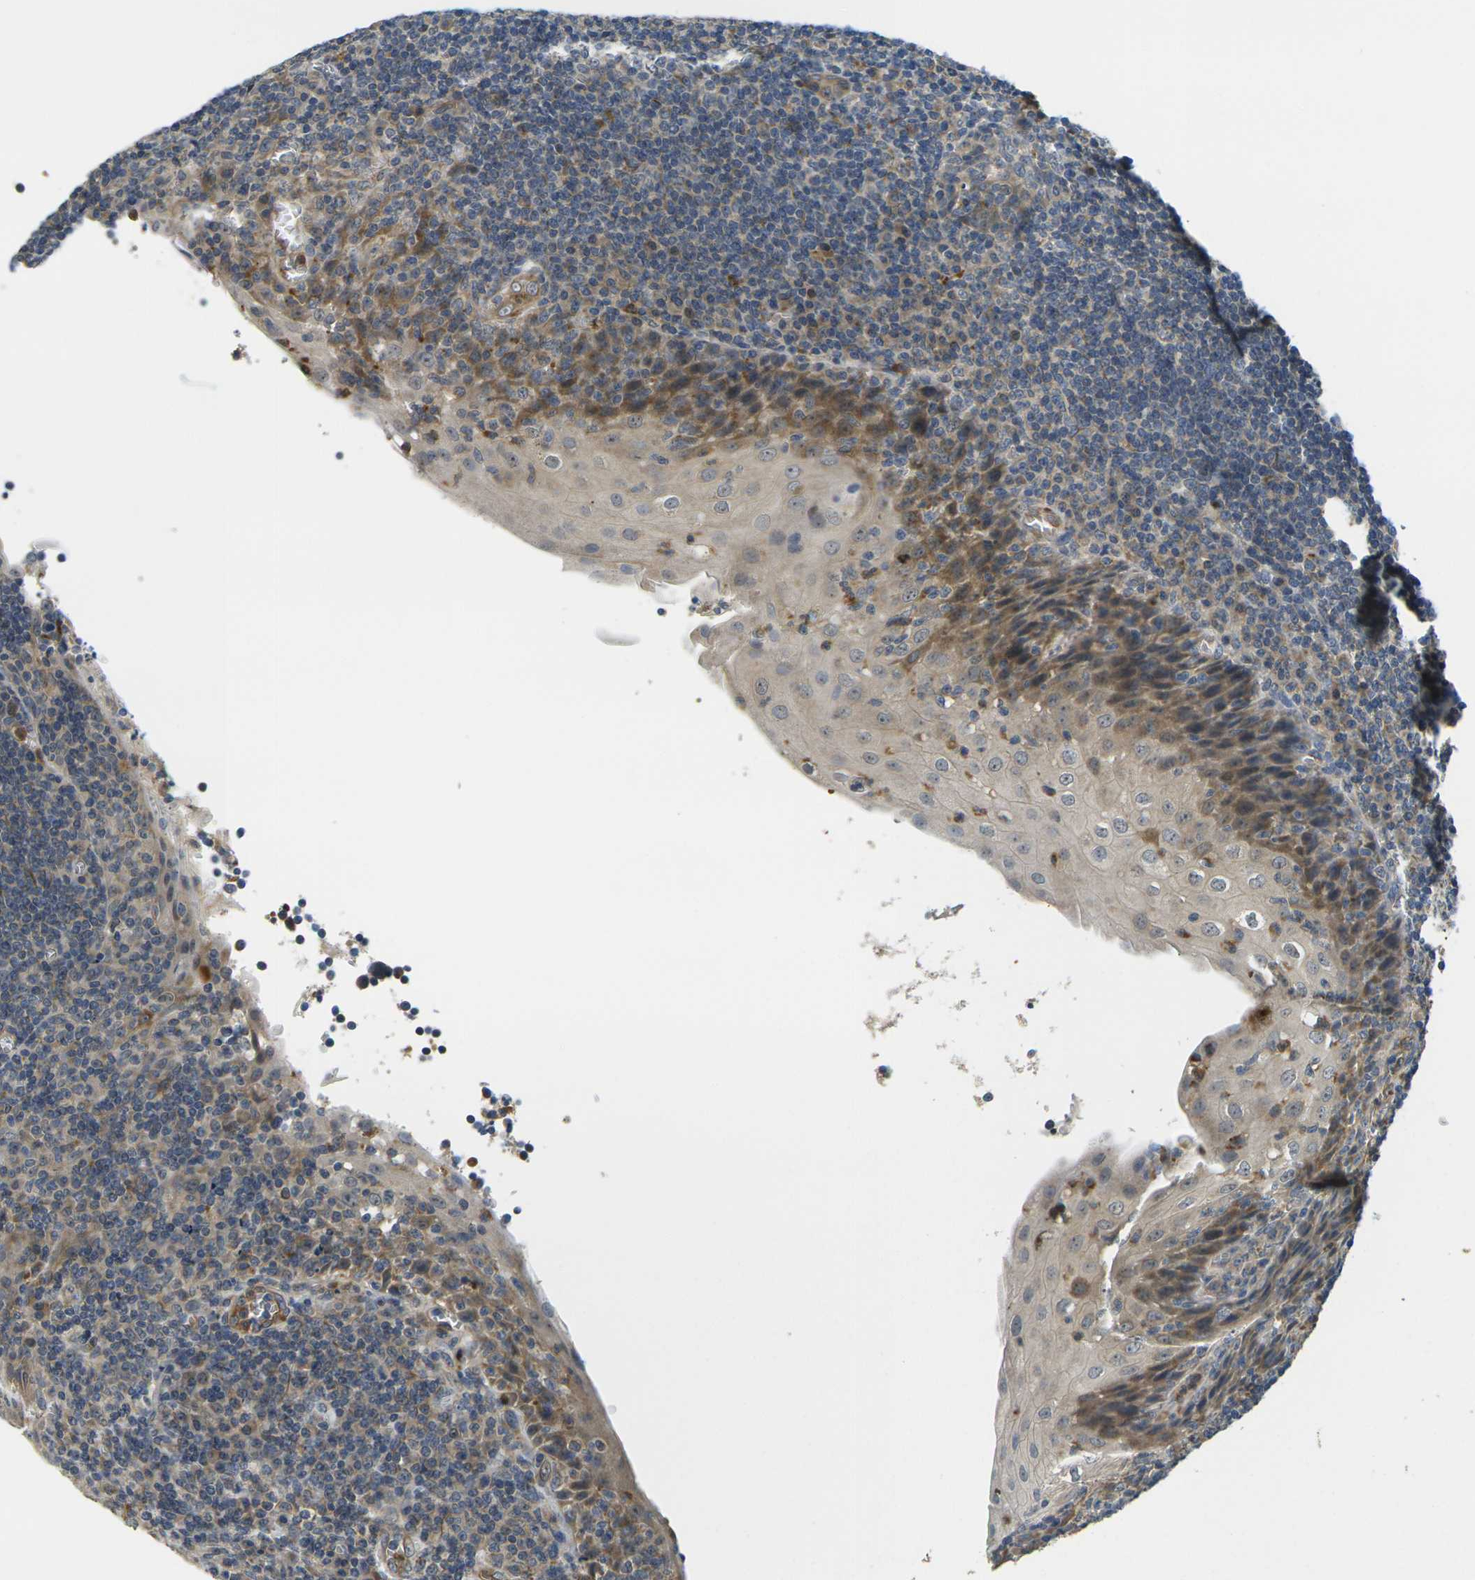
{"staining": {"intensity": "moderate", "quantity": "<25%", "location": "cytoplasmic/membranous"}, "tissue": "tonsil", "cell_type": "Germinal center cells", "image_type": "normal", "snomed": [{"axis": "morphology", "description": "Normal tissue, NOS"}, {"axis": "topography", "description": "Tonsil"}], "caption": "A high-resolution micrograph shows immunohistochemistry (IHC) staining of unremarkable tonsil, which displays moderate cytoplasmic/membranous staining in approximately <25% of germinal center cells.", "gene": "MINAR2", "patient": {"sex": "male", "age": 37}}